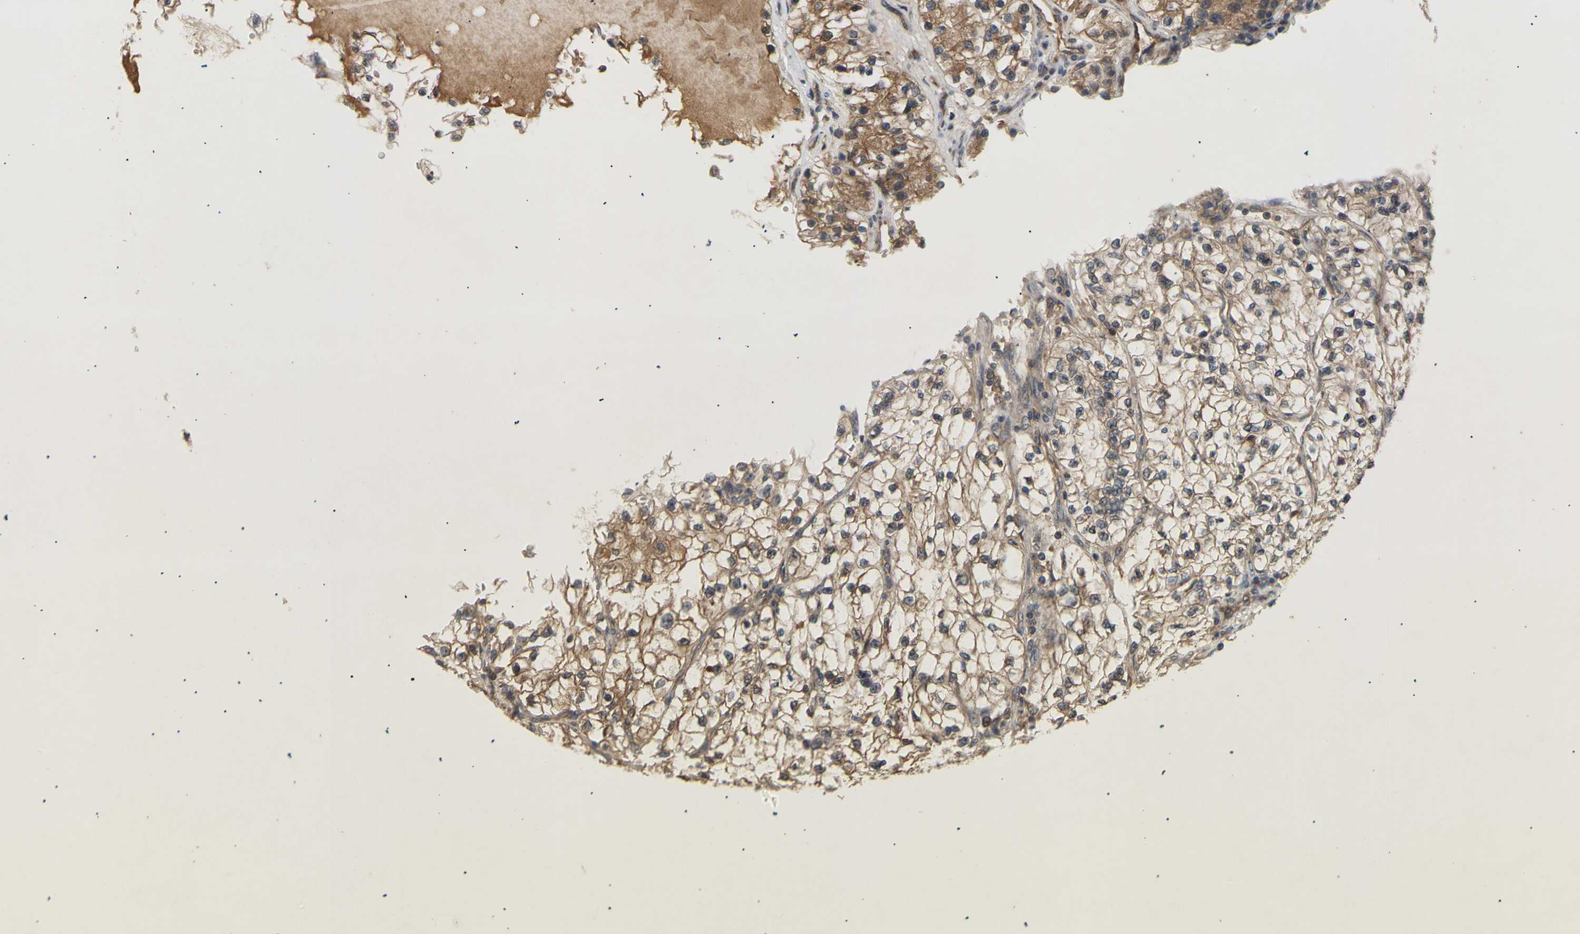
{"staining": {"intensity": "moderate", "quantity": ">75%", "location": "cytoplasmic/membranous"}, "tissue": "renal cancer", "cell_type": "Tumor cells", "image_type": "cancer", "snomed": [{"axis": "morphology", "description": "Adenocarcinoma, NOS"}, {"axis": "topography", "description": "Kidney"}], "caption": "Protein expression analysis of human adenocarcinoma (renal) reveals moderate cytoplasmic/membranous staining in approximately >75% of tumor cells.", "gene": "PKN1", "patient": {"sex": "female", "age": 57}}